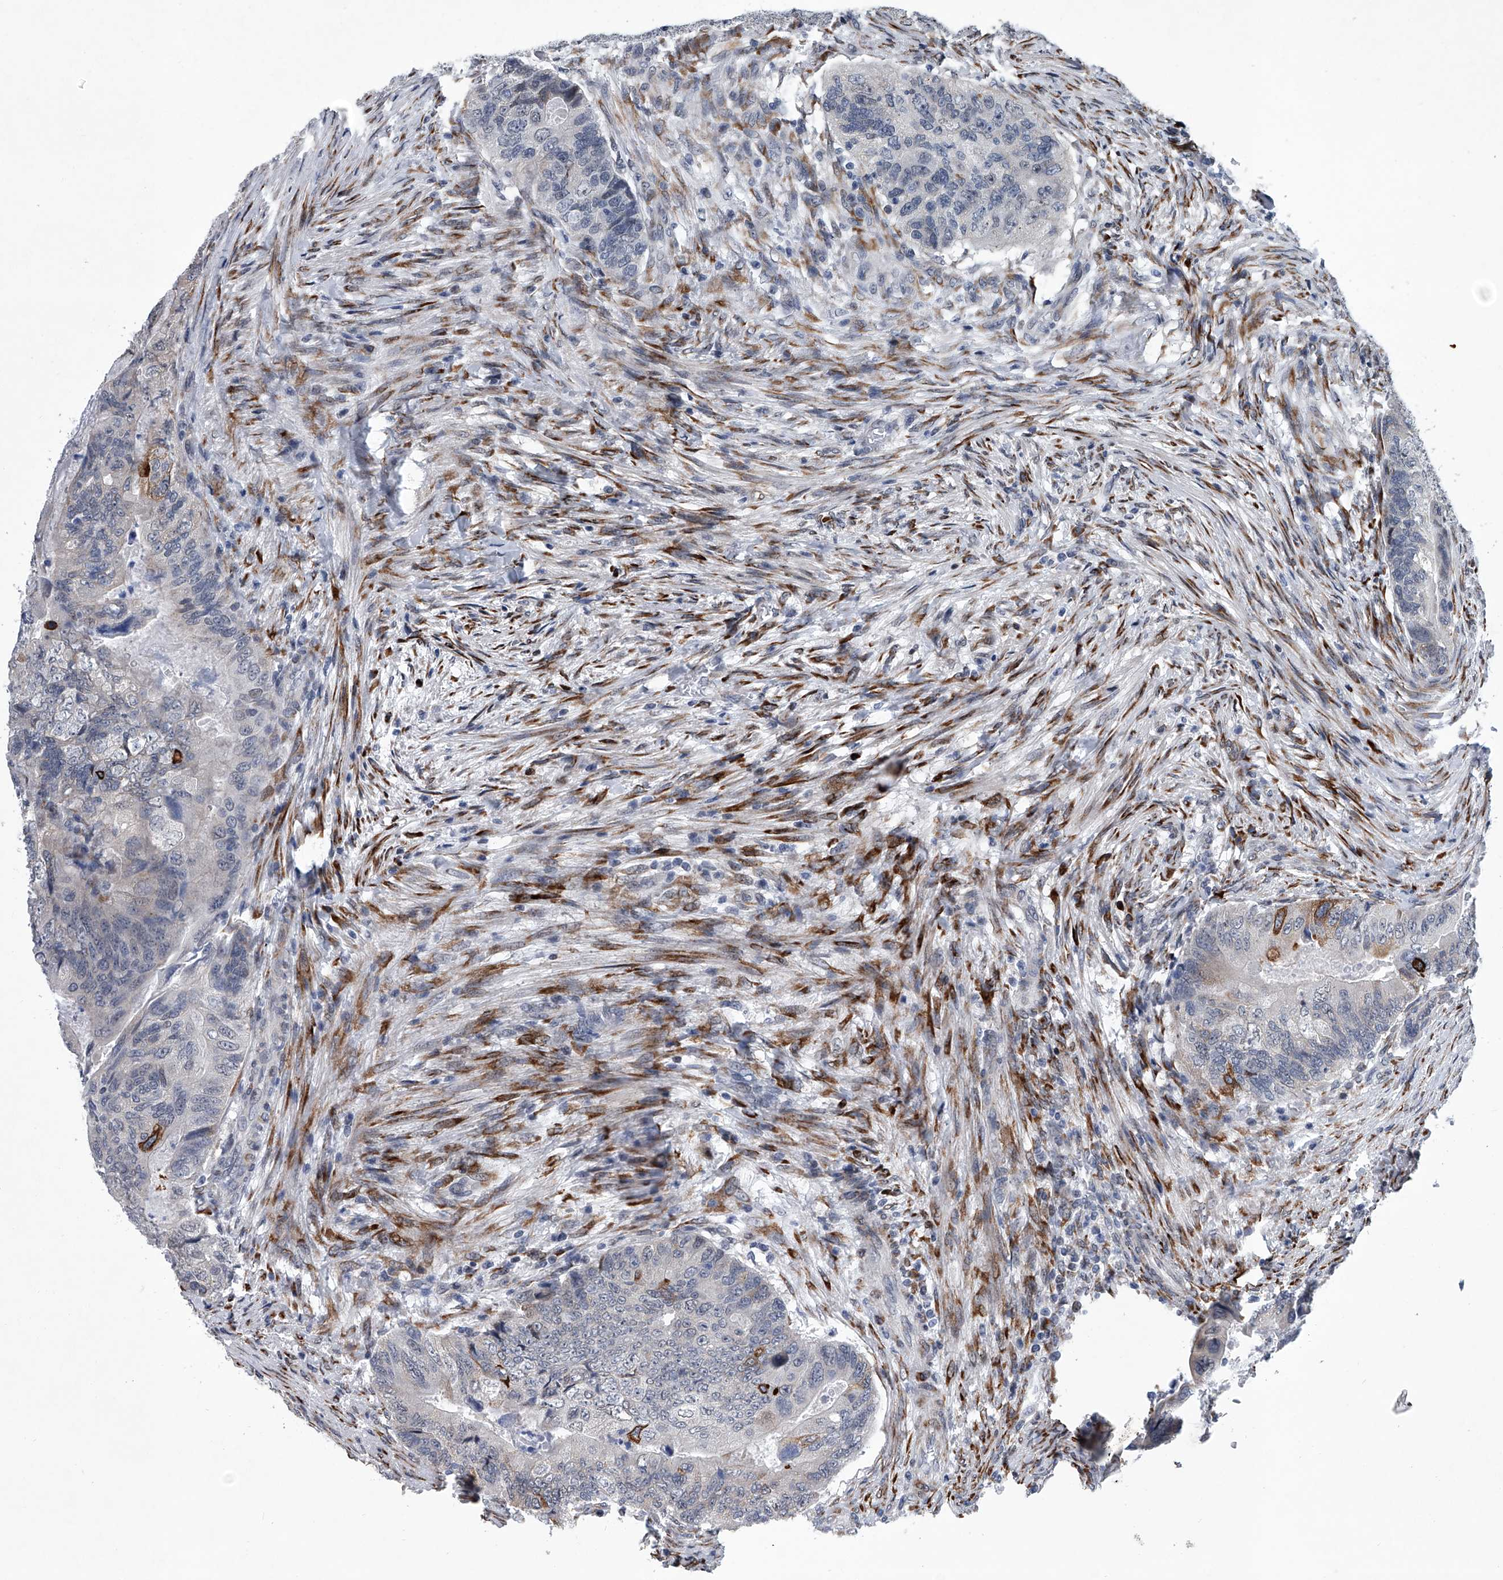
{"staining": {"intensity": "moderate", "quantity": "<25%", "location": "cytoplasmic/membranous"}, "tissue": "colorectal cancer", "cell_type": "Tumor cells", "image_type": "cancer", "snomed": [{"axis": "morphology", "description": "Adenocarcinoma, NOS"}, {"axis": "topography", "description": "Rectum"}], "caption": "Colorectal cancer (adenocarcinoma) tissue displays moderate cytoplasmic/membranous expression in approximately <25% of tumor cells, visualized by immunohistochemistry.", "gene": "PPP2R5D", "patient": {"sex": "male", "age": 63}}